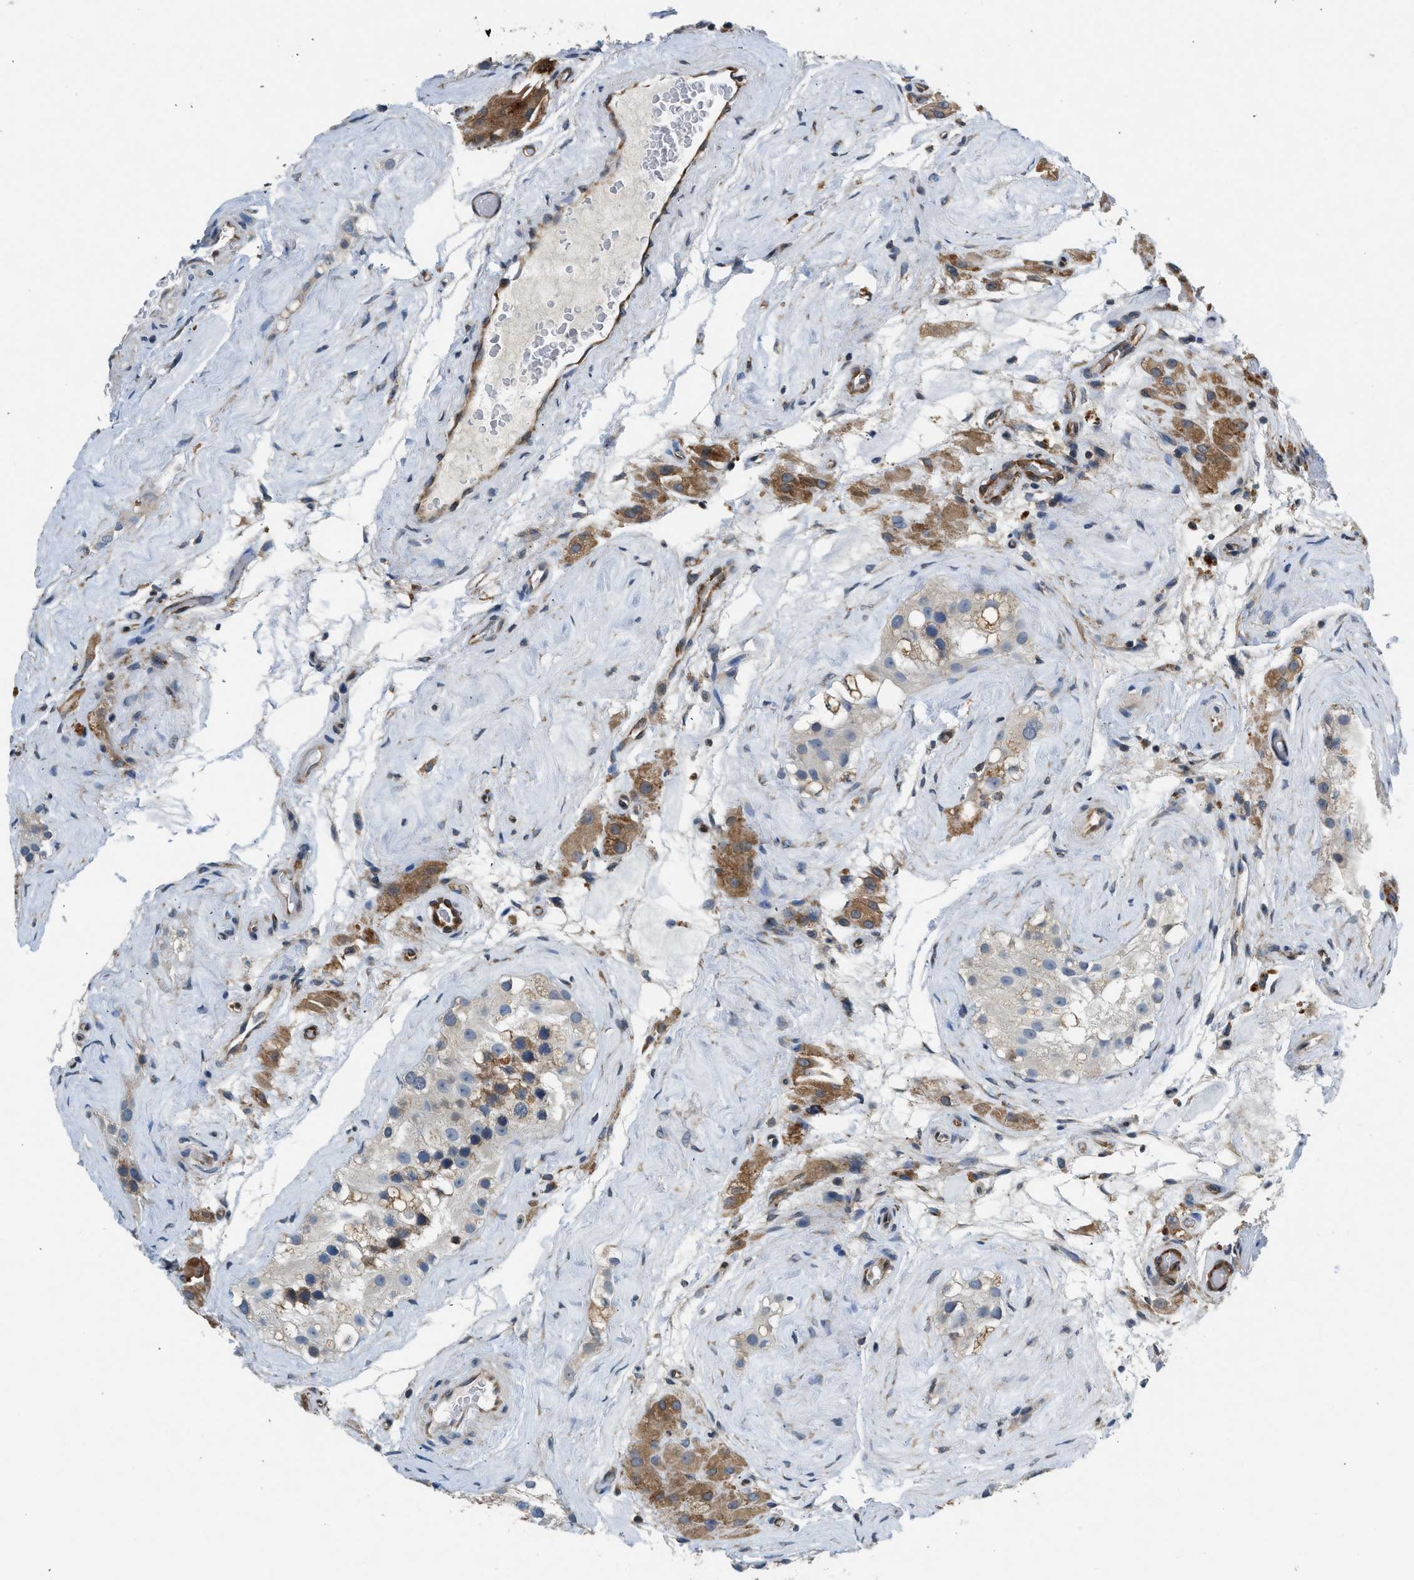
{"staining": {"intensity": "weak", "quantity": "<25%", "location": "cytoplasmic/membranous"}, "tissue": "testis", "cell_type": "Cells in seminiferous ducts", "image_type": "normal", "snomed": [{"axis": "morphology", "description": "Normal tissue, NOS"}, {"axis": "morphology", "description": "Seminoma, NOS"}, {"axis": "topography", "description": "Testis"}], "caption": "Protein analysis of unremarkable testis demonstrates no significant staining in cells in seminiferous ducts.", "gene": "PA2G4", "patient": {"sex": "male", "age": 71}}